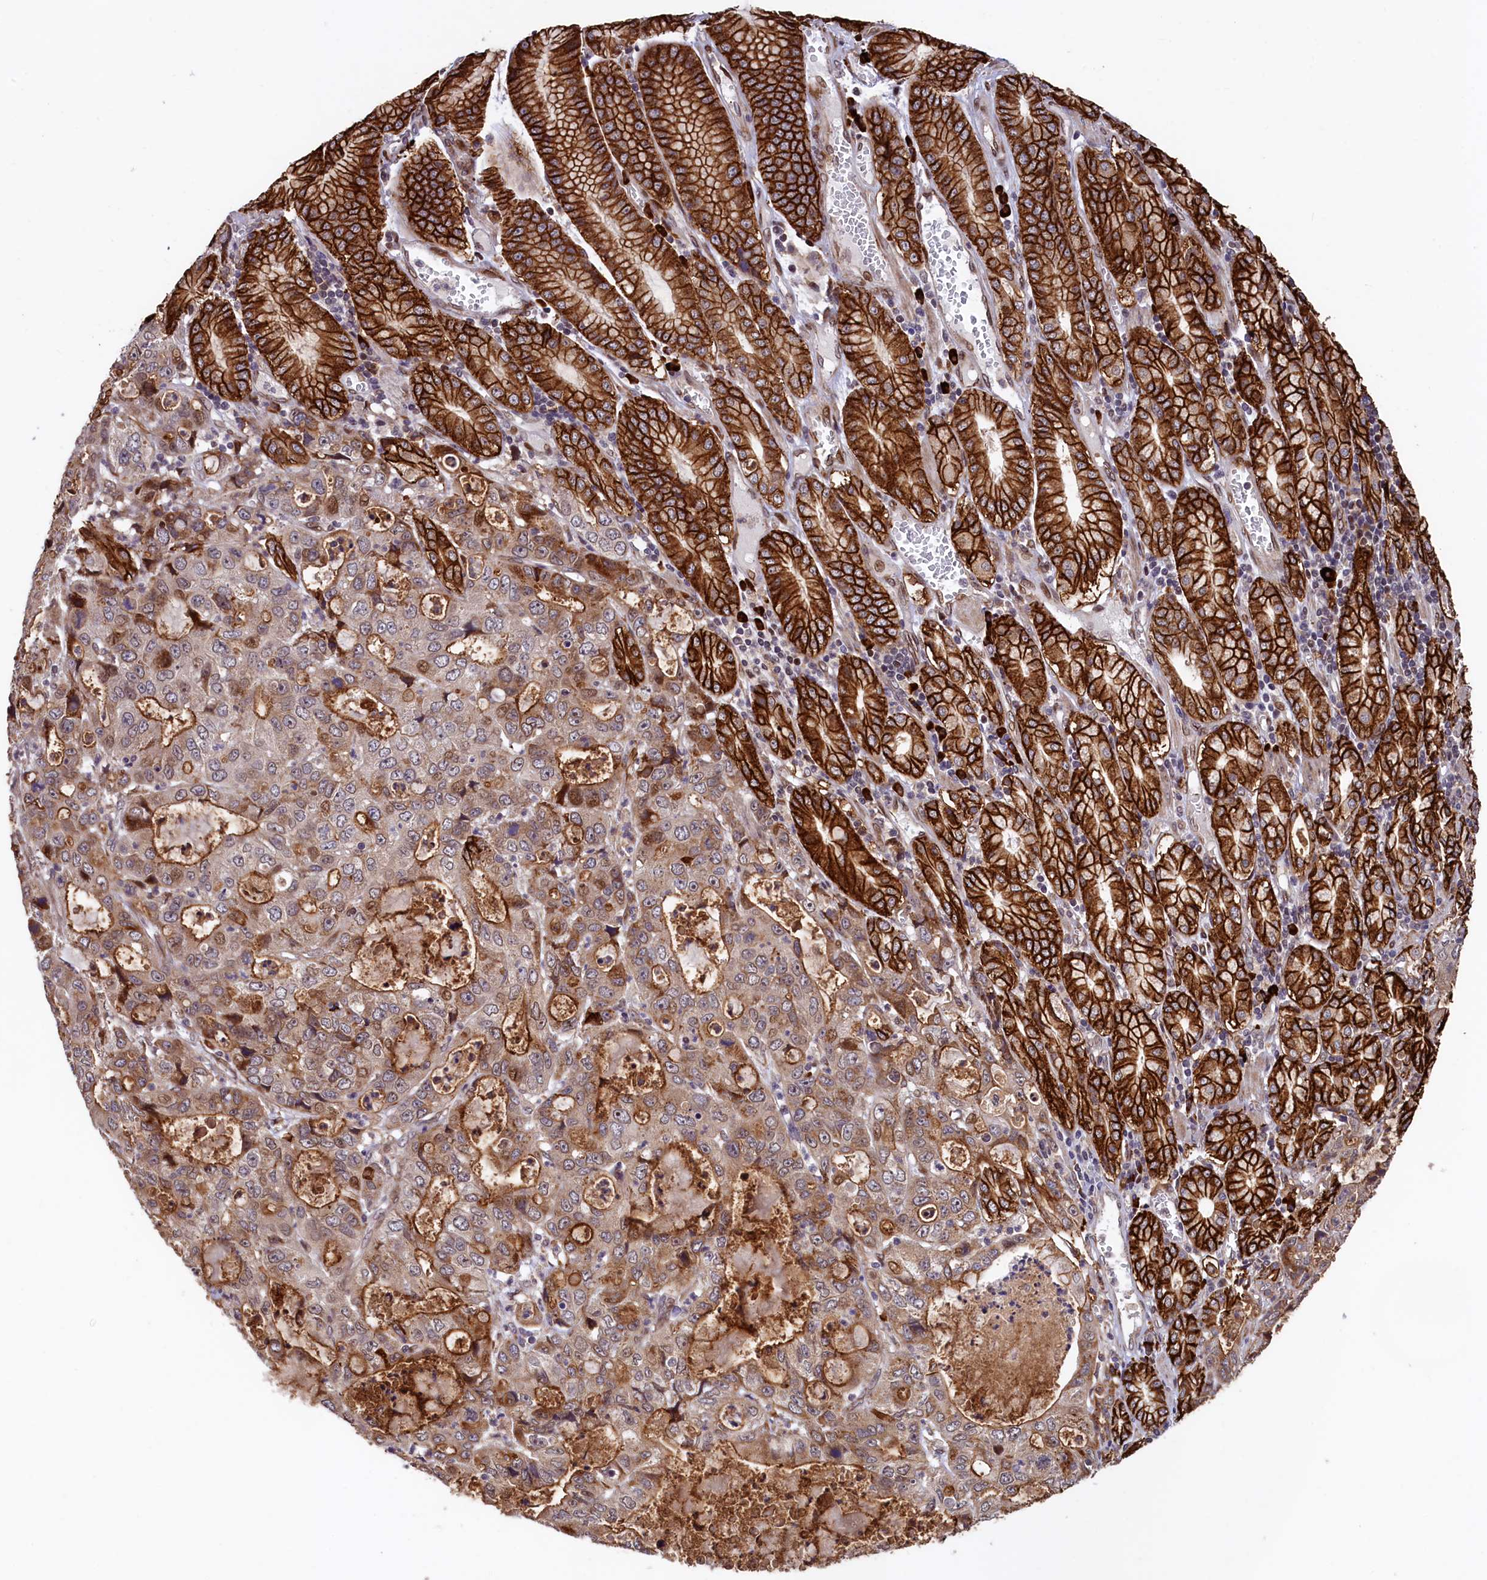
{"staining": {"intensity": "moderate", "quantity": "25%-75%", "location": "cytoplasmic/membranous"}, "tissue": "stomach cancer", "cell_type": "Tumor cells", "image_type": "cancer", "snomed": [{"axis": "morphology", "description": "Adenocarcinoma, NOS"}, {"axis": "topography", "description": "Stomach, upper"}], "caption": "IHC photomicrograph of stomach adenocarcinoma stained for a protein (brown), which demonstrates medium levels of moderate cytoplasmic/membranous expression in about 25%-75% of tumor cells.", "gene": "C5orf15", "patient": {"sex": "female", "age": 52}}